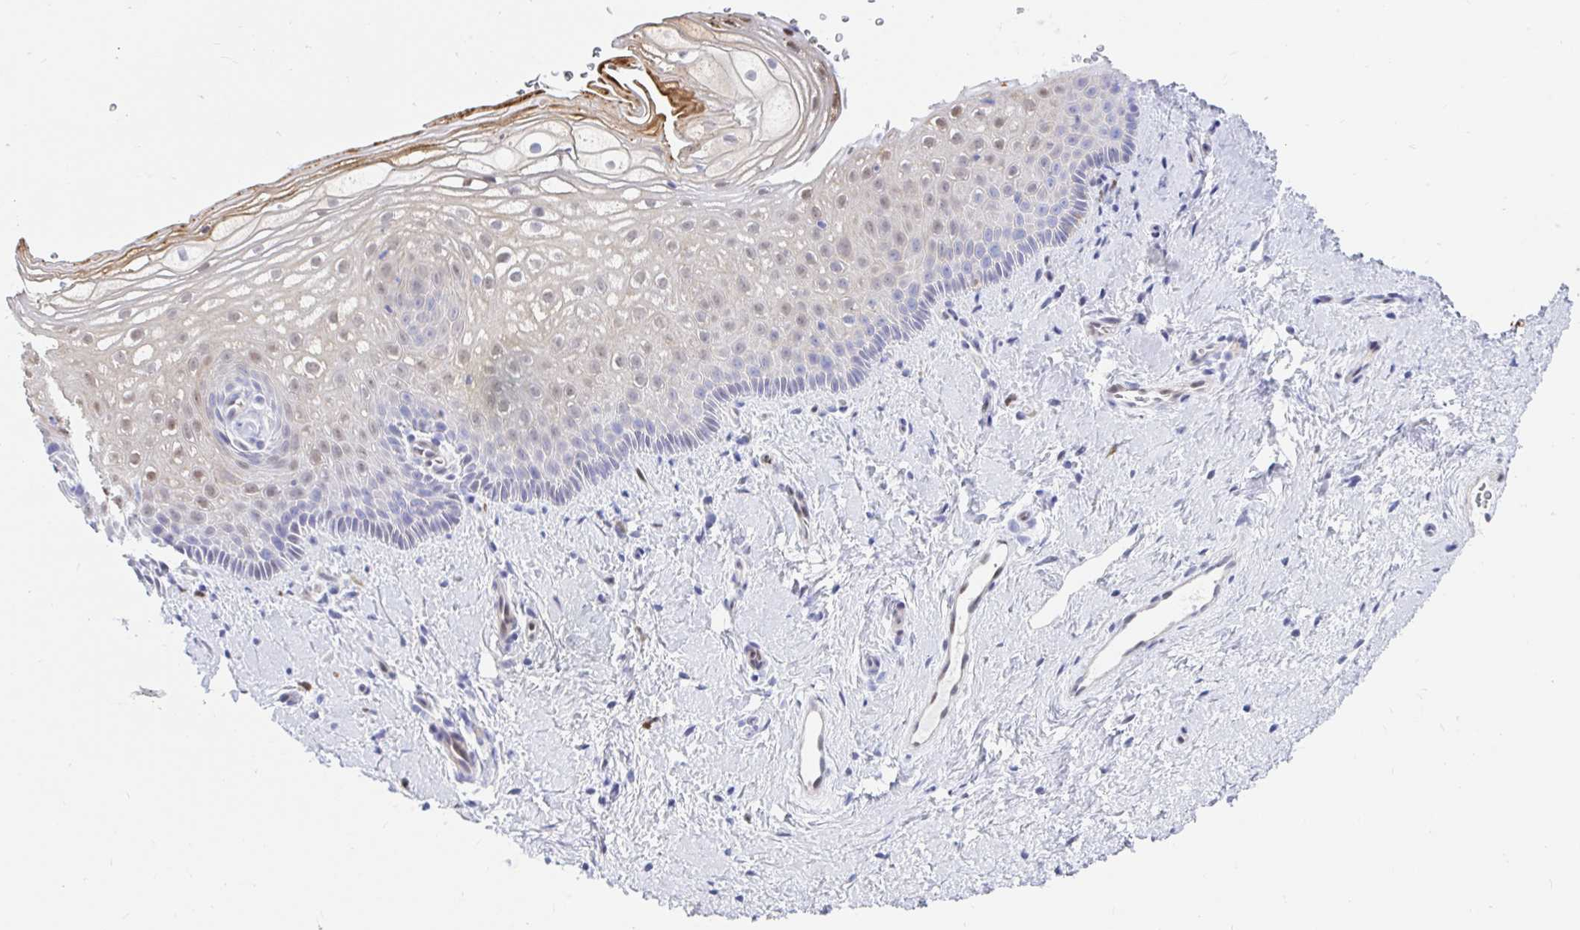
{"staining": {"intensity": "negative", "quantity": "none", "location": "none"}, "tissue": "vagina", "cell_type": "Squamous epithelial cells", "image_type": "normal", "snomed": [{"axis": "morphology", "description": "Normal tissue, NOS"}, {"axis": "topography", "description": "Vagina"}], "caption": "High magnification brightfield microscopy of benign vagina stained with DAB (3,3'-diaminobenzidine) (brown) and counterstained with hematoxylin (blue): squamous epithelial cells show no significant staining.", "gene": "HINFP", "patient": {"sex": "female", "age": 51}}